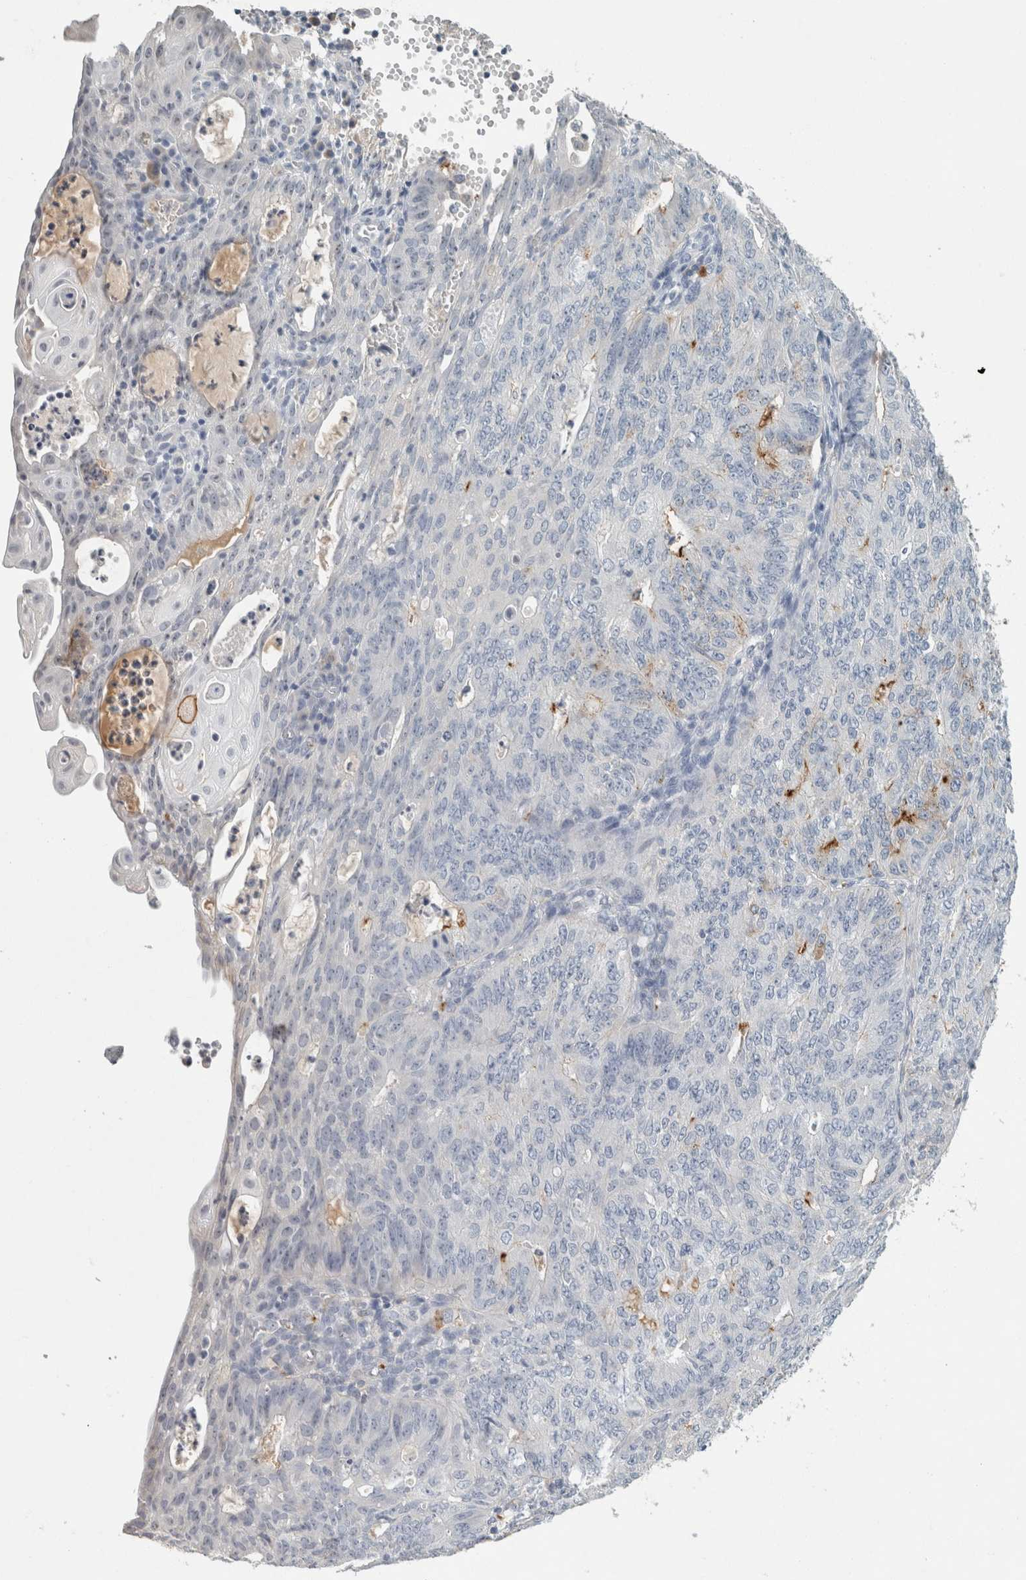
{"staining": {"intensity": "strong", "quantity": "<25%", "location": "cytoplasmic/membranous"}, "tissue": "endometrial cancer", "cell_type": "Tumor cells", "image_type": "cancer", "snomed": [{"axis": "morphology", "description": "Adenocarcinoma, NOS"}, {"axis": "topography", "description": "Endometrium"}], "caption": "An immunohistochemistry image of tumor tissue is shown. Protein staining in brown highlights strong cytoplasmic/membranous positivity in endometrial adenocarcinoma within tumor cells. The protein of interest is stained brown, and the nuclei are stained in blue (DAB IHC with brightfield microscopy, high magnification).", "gene": "CD36", "patient": {"sex": "female", "age": 32}}